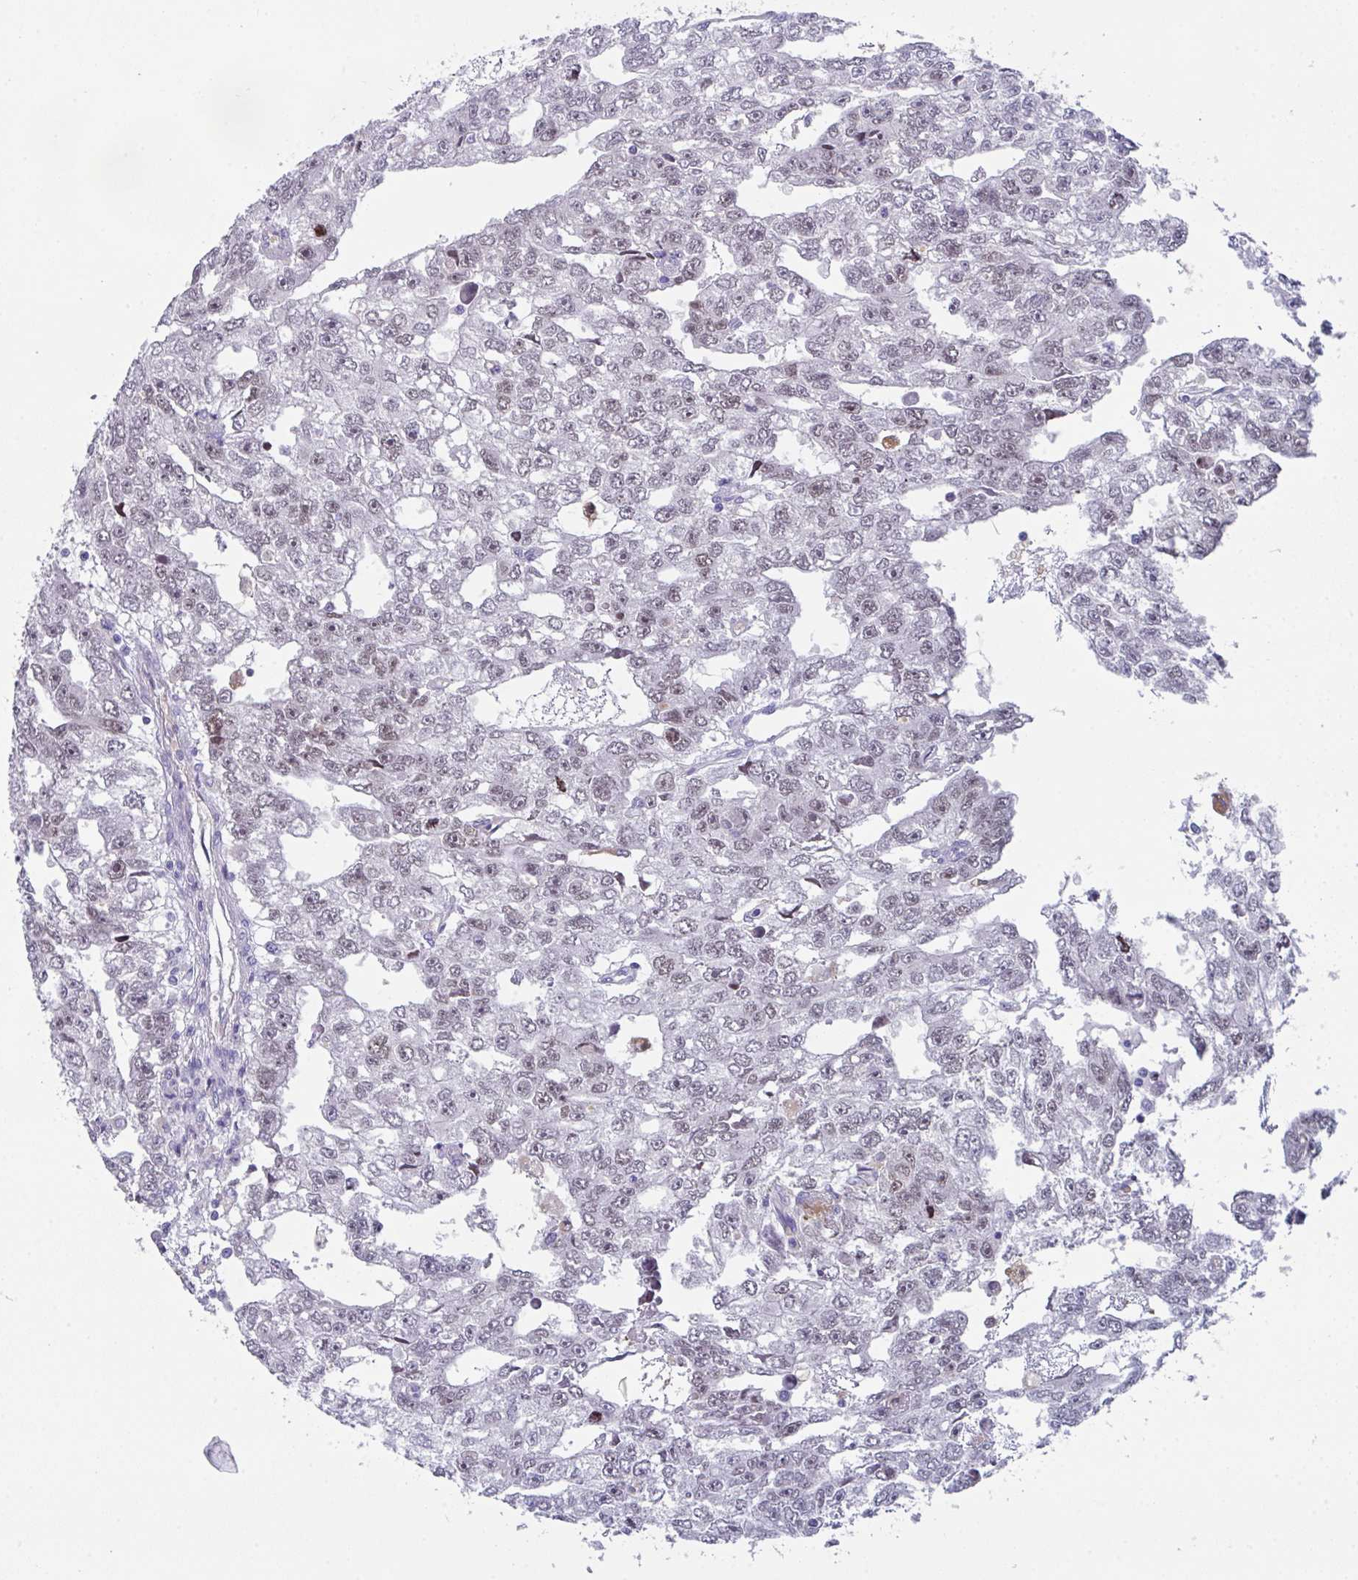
{"staining": {"intensity": "weak", "quantity": "<25%", "location": "nuclear"}, "tissue": "testis cancer", "cell_type": "Tumor cells", "image_type": "cancer", "snomed": [{"axis": "morphology", "description": "Carcinoma, Embryonal, NOS"}, {"axis": "topography", "description": "Testis"}], "caption": "High magnification brightfield microscopy of testis cancer (embryonal carcinoma) stained with DAB (3,3'-diaminobenzidine) (brown) and counterstained with hematoxylin (blue): tumor cells show no significant expression.", "gene": "TFAP2C", "patient": {"sex": "male", "age": 20}}